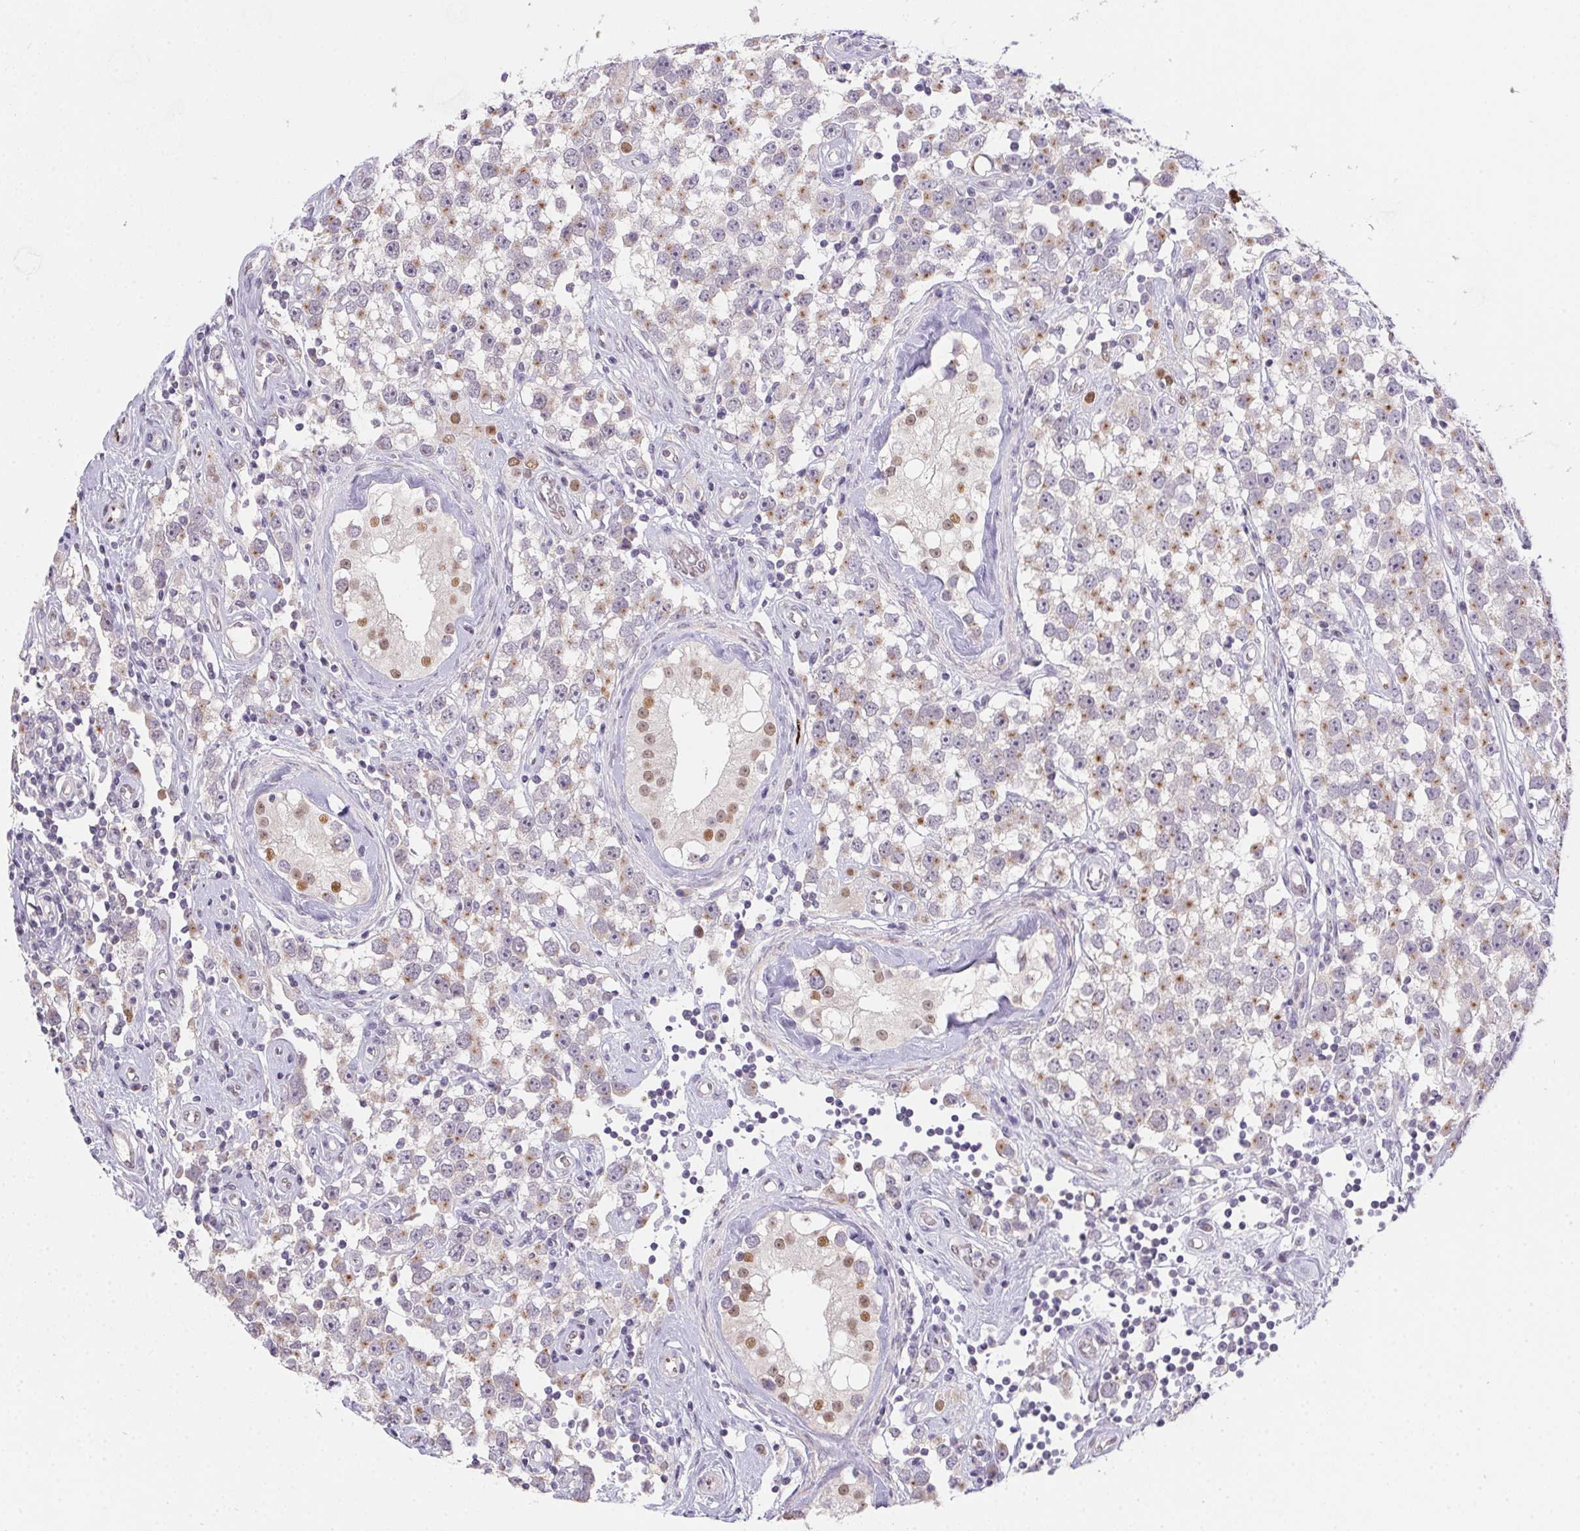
{"staining": {"intensity": "weak", "quantity": "<25%", "location": "cytoplasmic/membranous"}, "tissue": "testis cancer", "cell_type": "Tumor cells", "image_type": "cancer", "snomed": [{"axis": "morphology", "description": "Seminoma, NOS"}, {"axis": "topography", "description": "Testis"}], "caption": "Testis cancer stained for a protein using IHC reveals no positivity tumor cells.", "gene": "SP9", "patient": {"sex": "male", "age": 34}}